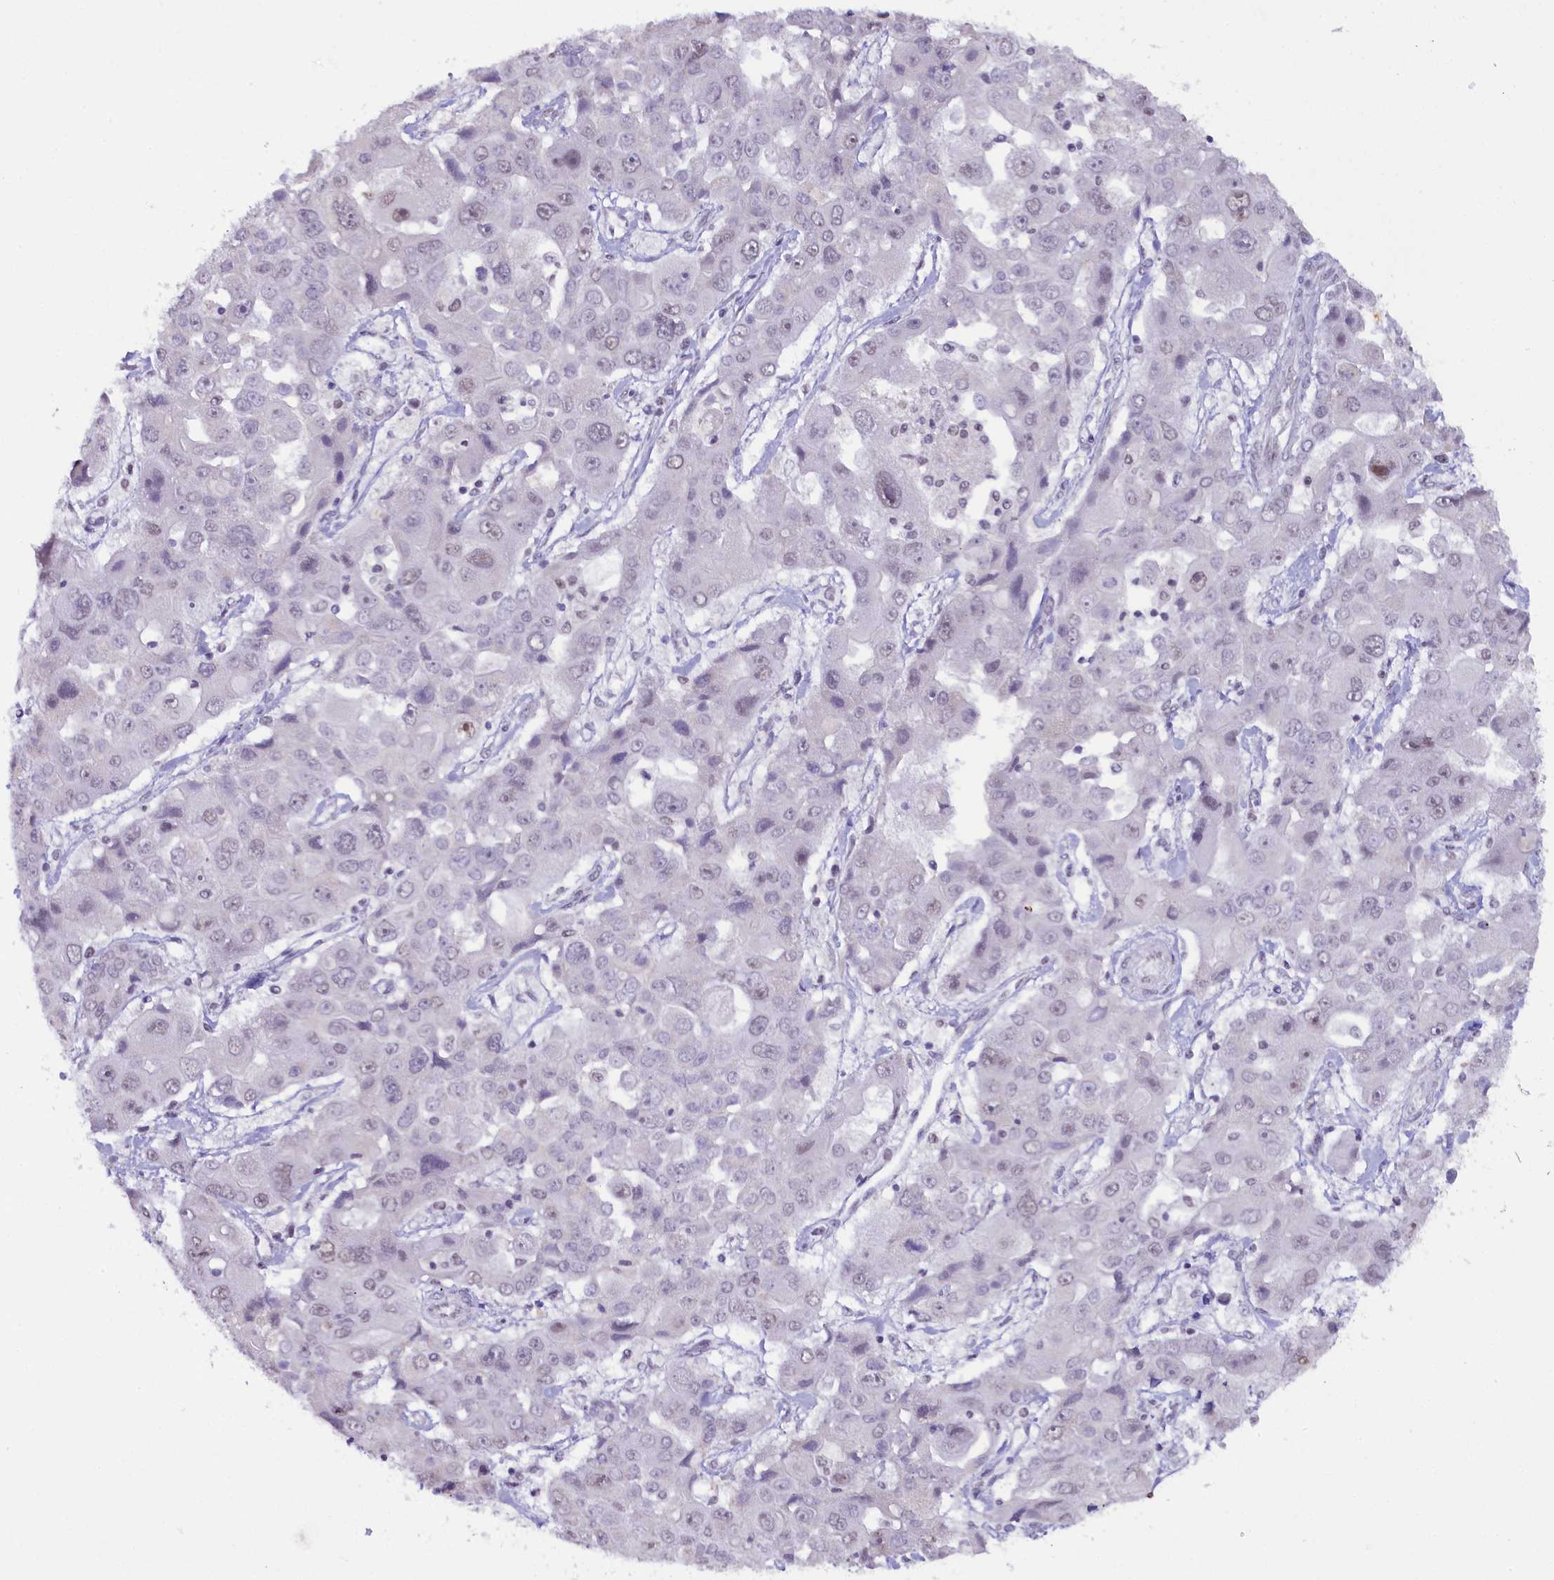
{"staining": {"intensity": "weak", "quantity": "<25%", "location": "nuclear"}, "tissue": "liver cancer", "cell_type": "Tumor cells", "image_type": "cancer", "snomed": [{"axis": "morphology", "description": "Cholangiocarcinoma"}, {"axis": "topography", "description": "Liver"}], "caption": "The photomicrograph displays no staining of tumor cells in liver cancer (cholangiocarcinoma).", "gene": "NCBP1", "patient": {"sex": "male", "age": 67}}